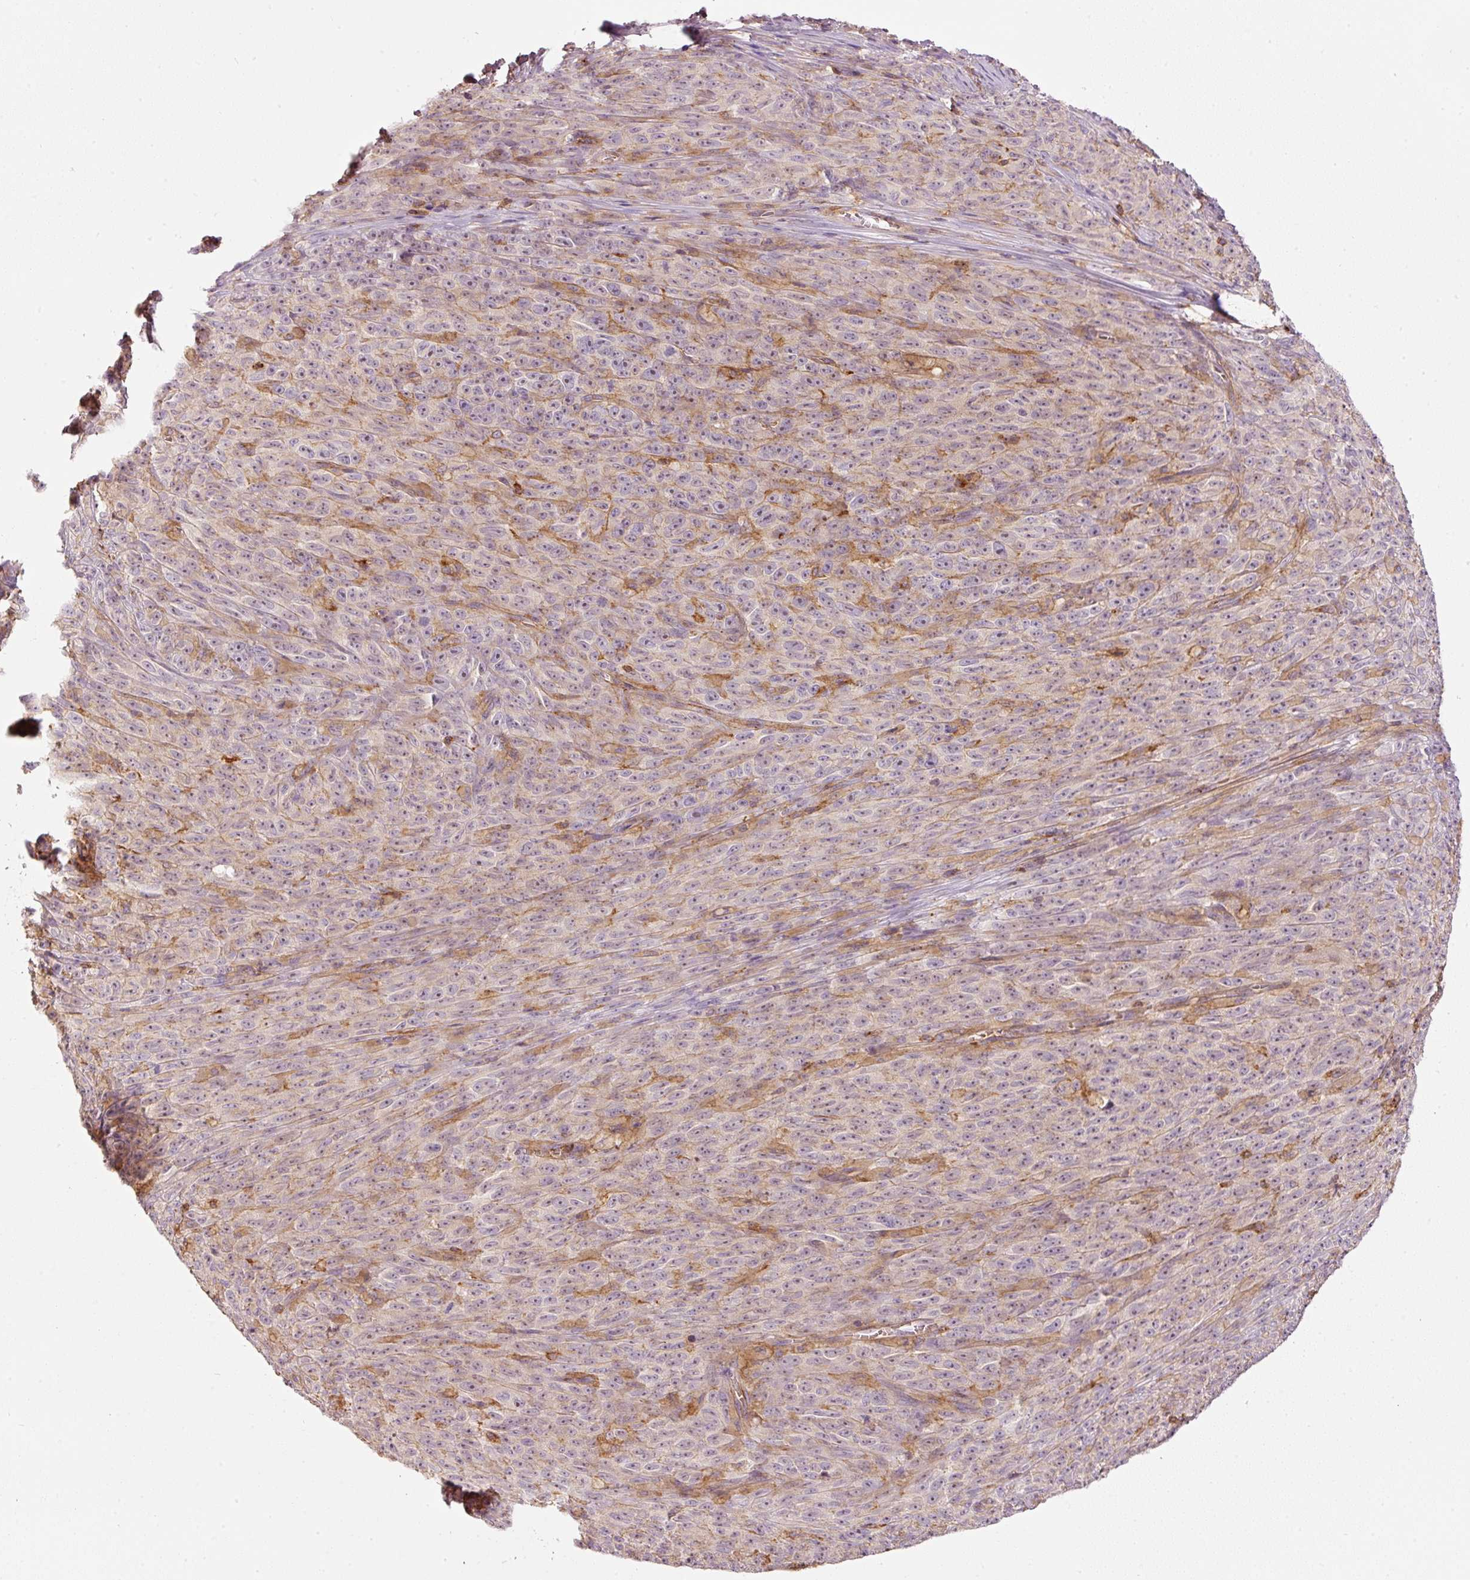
{"staining": {"intensity": "negative", "quantity": "none", "location": "none"}, "tissue": "melanoma", "cell_type": "Tumor cells", "image_type": "cancer", "snomed": [{"axis": "morphology", "description": "Malignant melanoma, NOS"}, {"axis": "topography", "description": "Skin"}], "caption": "This is a image of IHC staining of malignant melanoma, which shows no expression in tumor cells. Nuclei are stained in blue.", "gene": "SIPA1", "patient": {"sex": "female", "age": 82}}